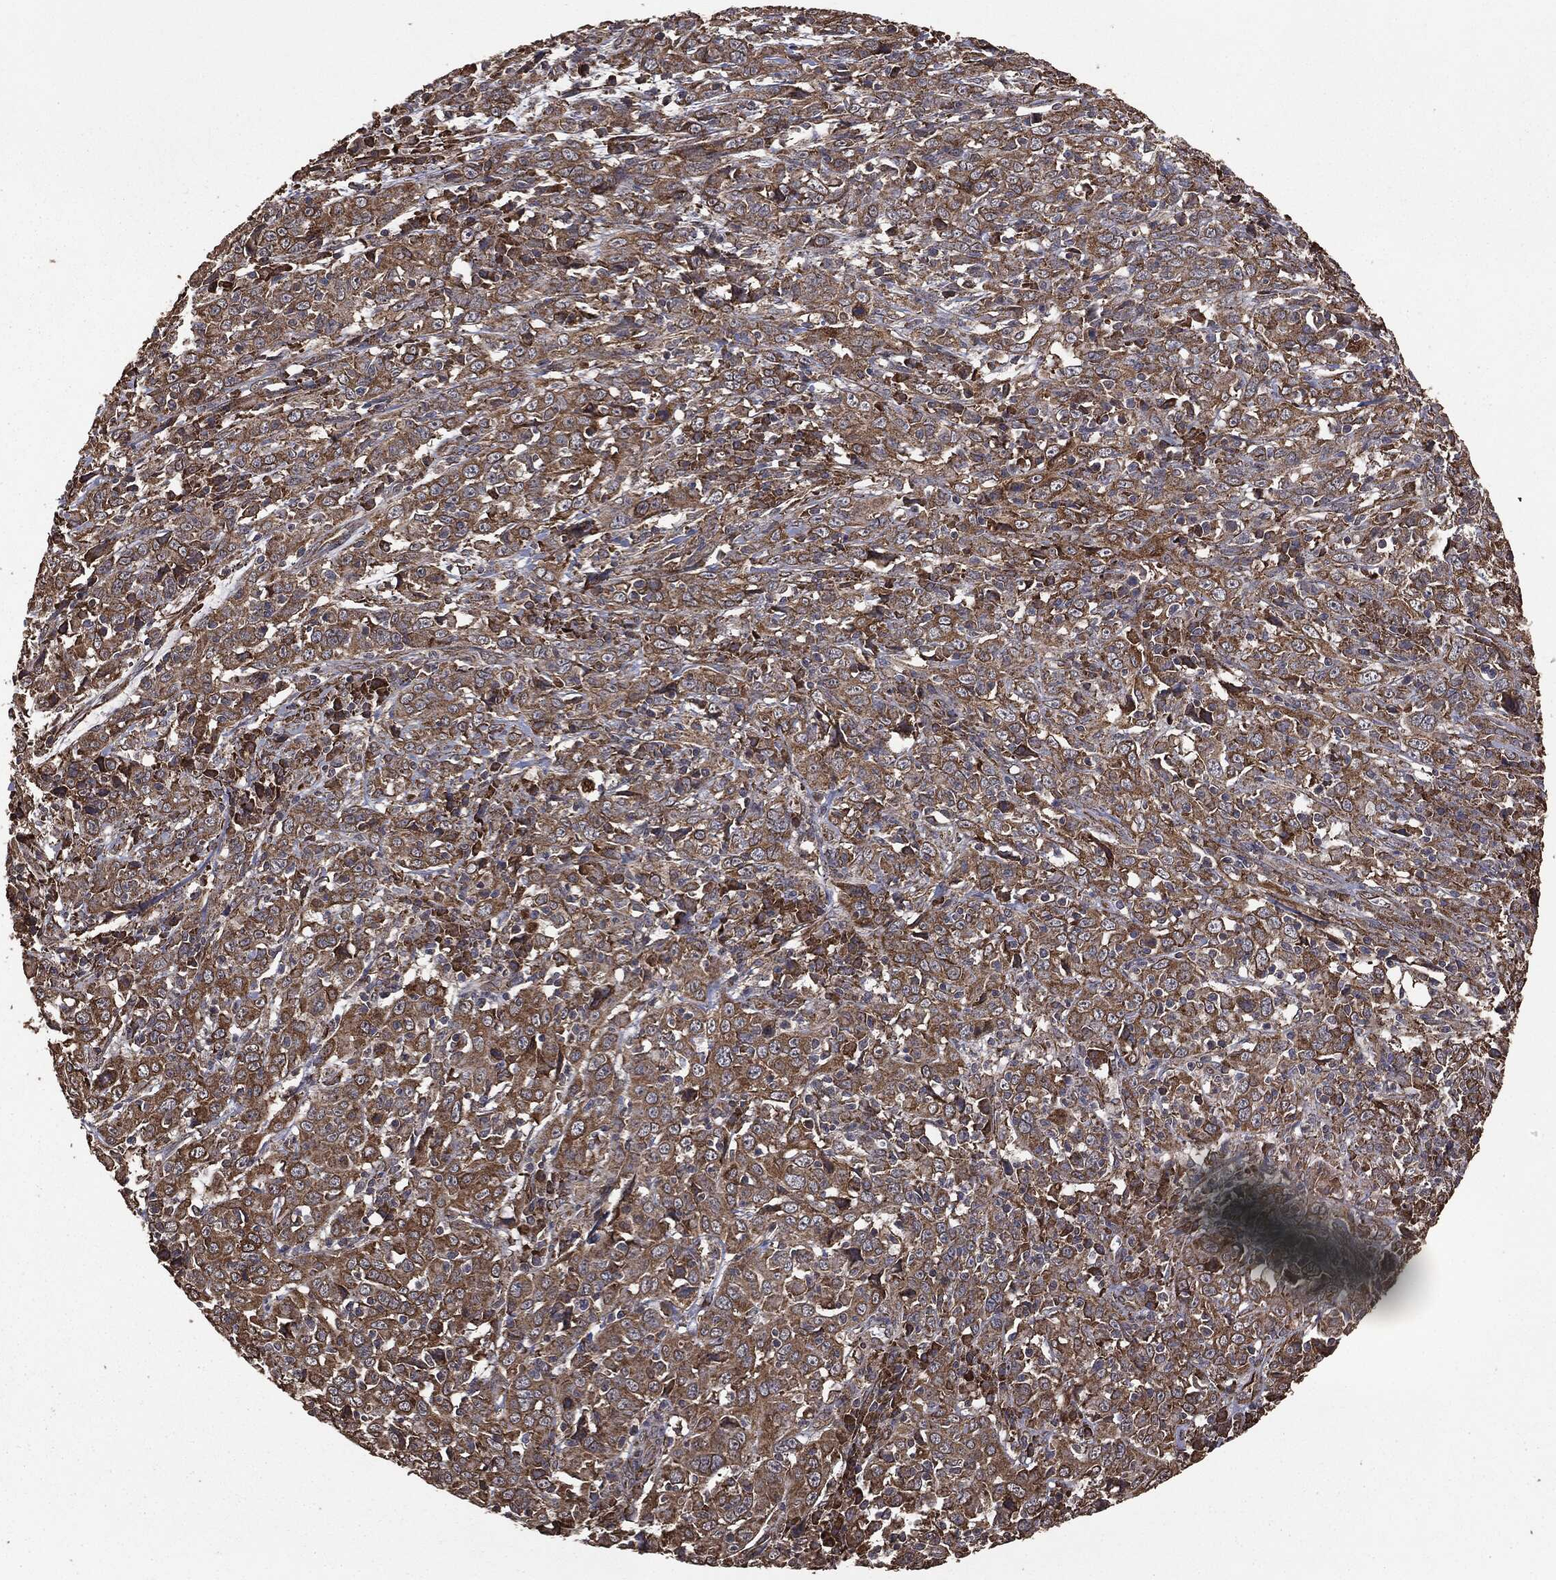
{"staining": {"intensity": "moderate", "quantity": ">75%", "location": "cytoplasmic/membranous"}, "tissue": "cervical cancer", "cell_type": "Tumor cells", "image_type": "cancer", "snomed": [{"axis": "morphology", "description": "Squamous cell carcinoma, NOS"}, {"axis": "topography", "description": "Cervix"}], "caption": "Tumor cells exhibit medium levels of moderate cytoplasmic/membranous expression in about >75% of cells in human cervical cancer (squamous cell carcinoma).", "gene": "MTOR", "patient": {"sex": "female", "age": 46}}